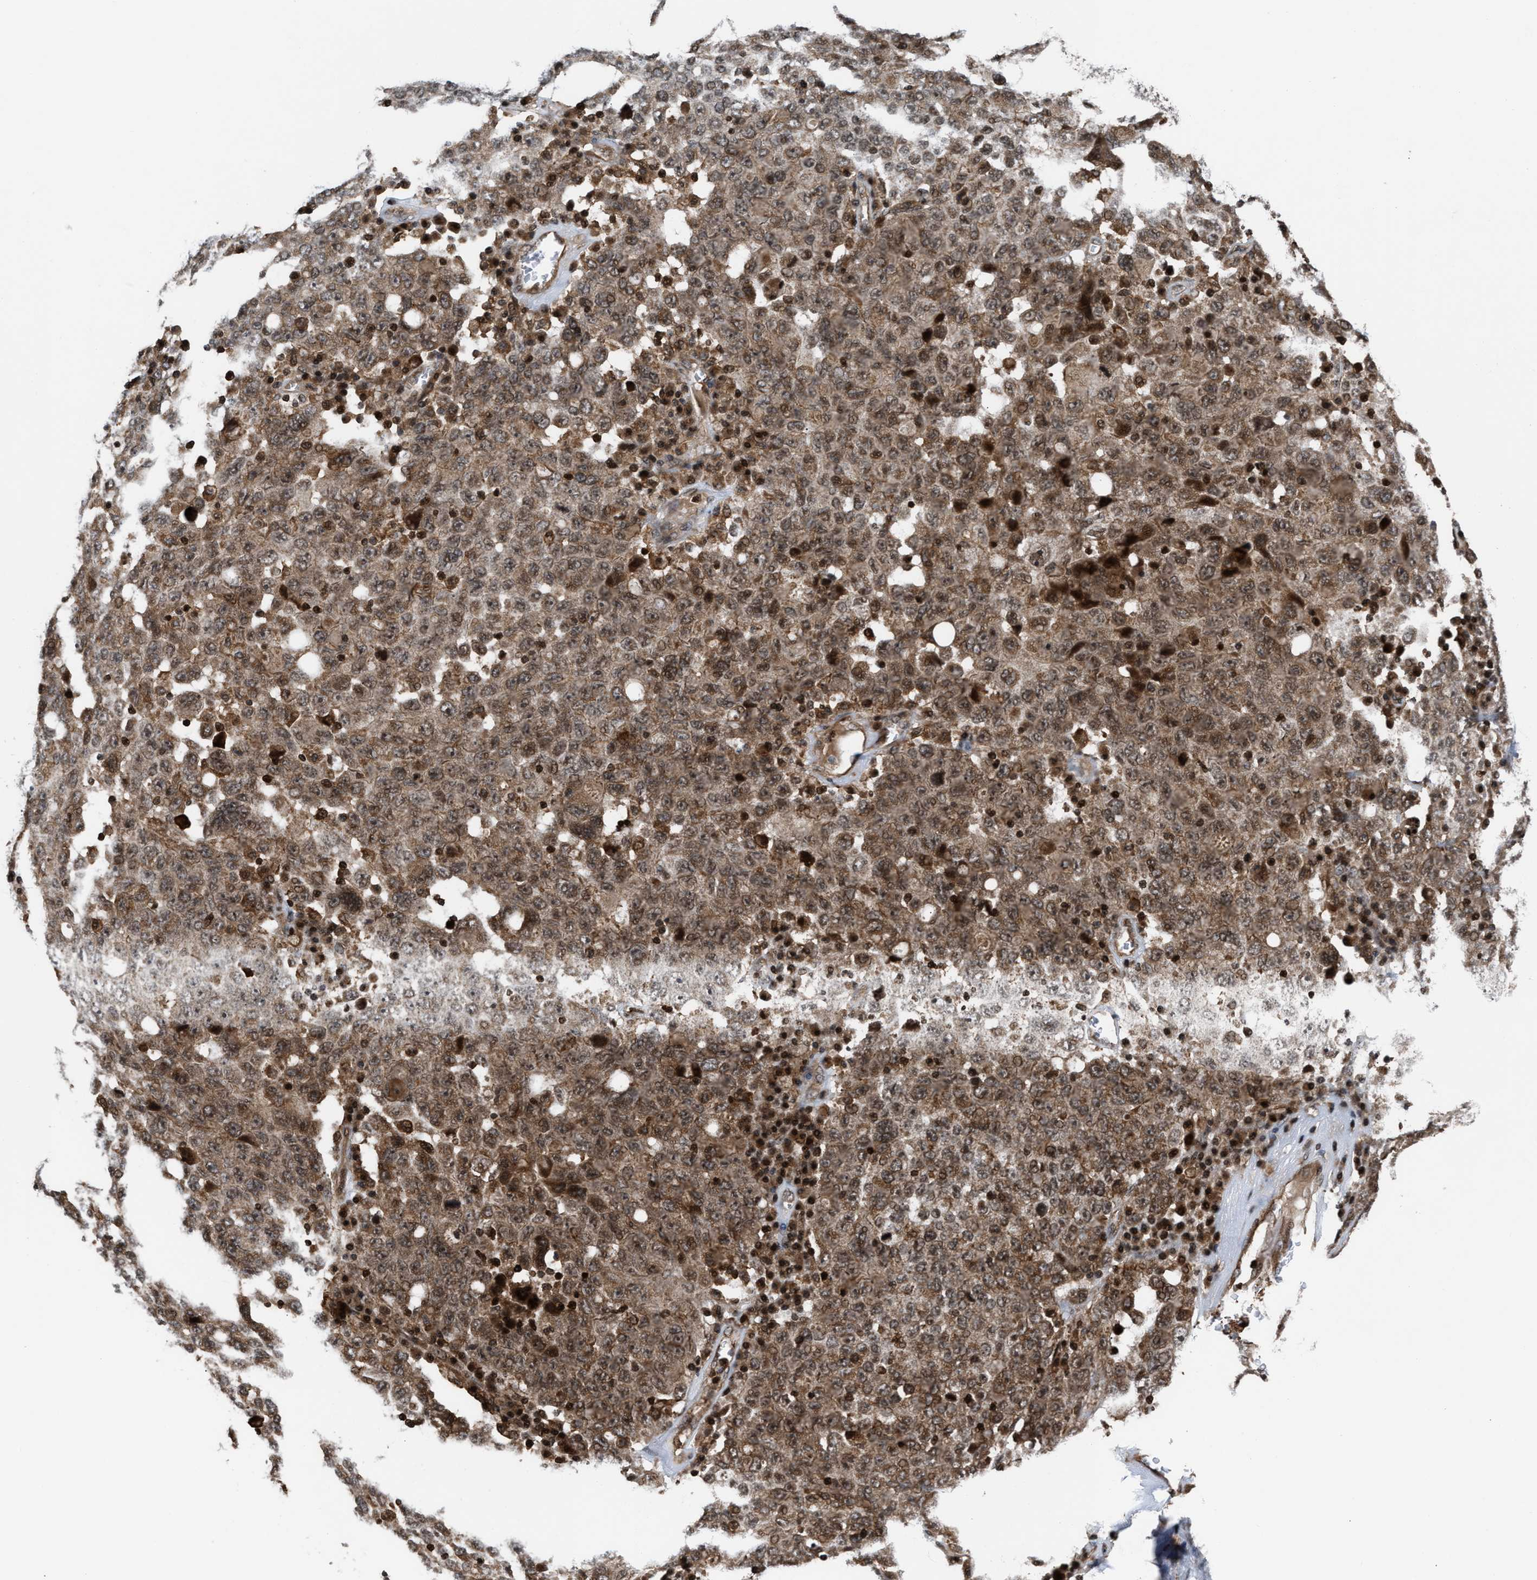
{"staining": {"intensity": "moderate", "quantity": ">75%", "location": "cytoplasmic/membranous,nuclear"}, "tissue": "ovarian cancer", "cell_type": "Tumor cells", "image_type": "cancer", "snomed": [{"axis": "morphology", "description": "Carcinoma, endometroid"}, {"axis": "topography", "description": "Ovary"}], "caption": "This is an image of immunohistochemistry staining of ovarian endometroid carcinoma, which shows moderate positivity in the cytoplasmic/membranous and nuclear of tumor cells.", "gene": "STAU2", "patient": {"sex": "female", "age": 62}}